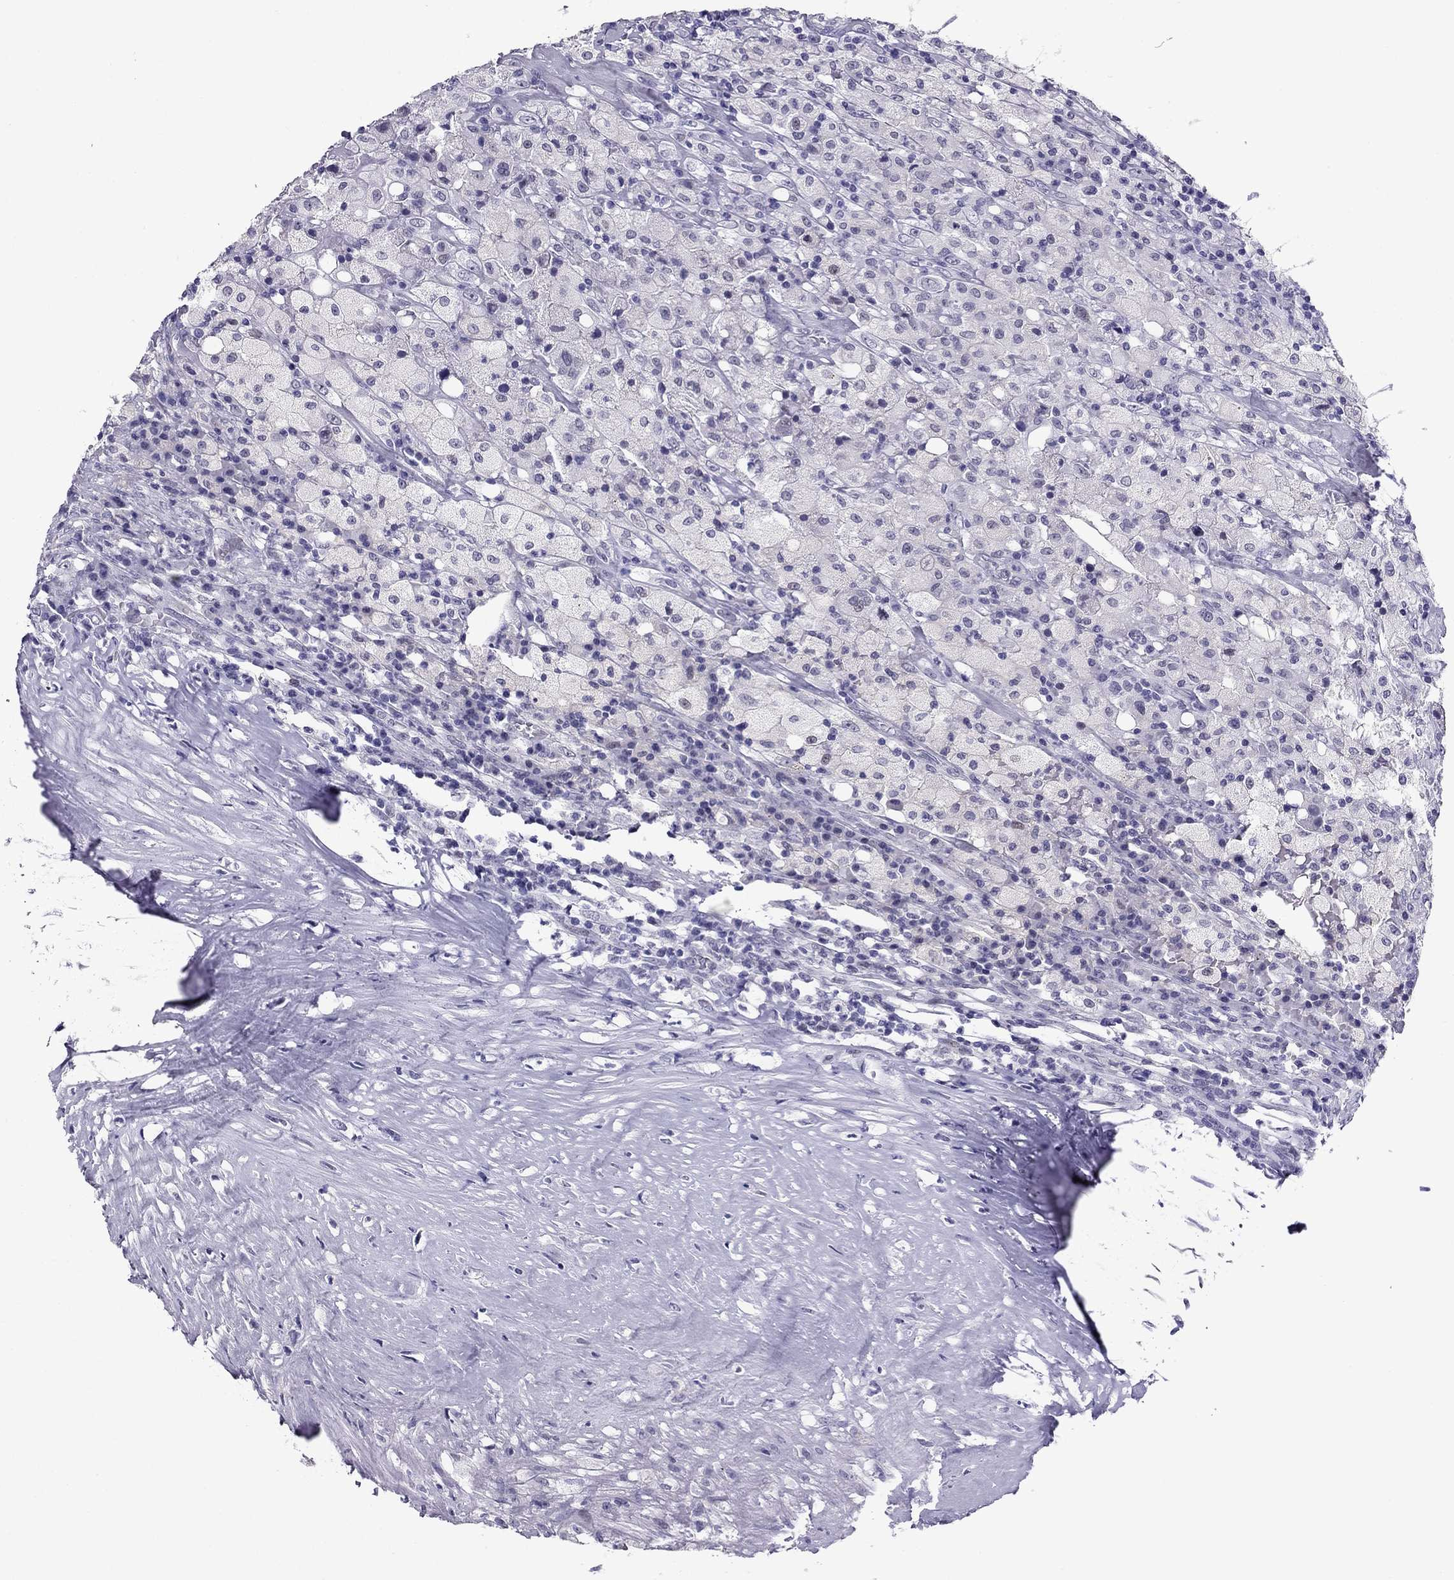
{"staining": {"intensity": "negative", "quantity": "none", "location": "none"}, "tissue": "testis cancer", "cell_type": "Tumor cells", "image_type": "cancer", "snomed": [{"axis": "morphology", "description": "Necrosis, NOS"}, {"axis": "morphology", "description": "Carcinoma, Embryonal, NOS"}, {"axis": "topography", "description": "Testis"}], "caption": "Immunohistochemical staining of human testis cancer (embryonal carcinoma) reveals no significant positivity in tumor cells.", "gene": "MYLK3", "patient": {"sex": "male", "age": 19}}